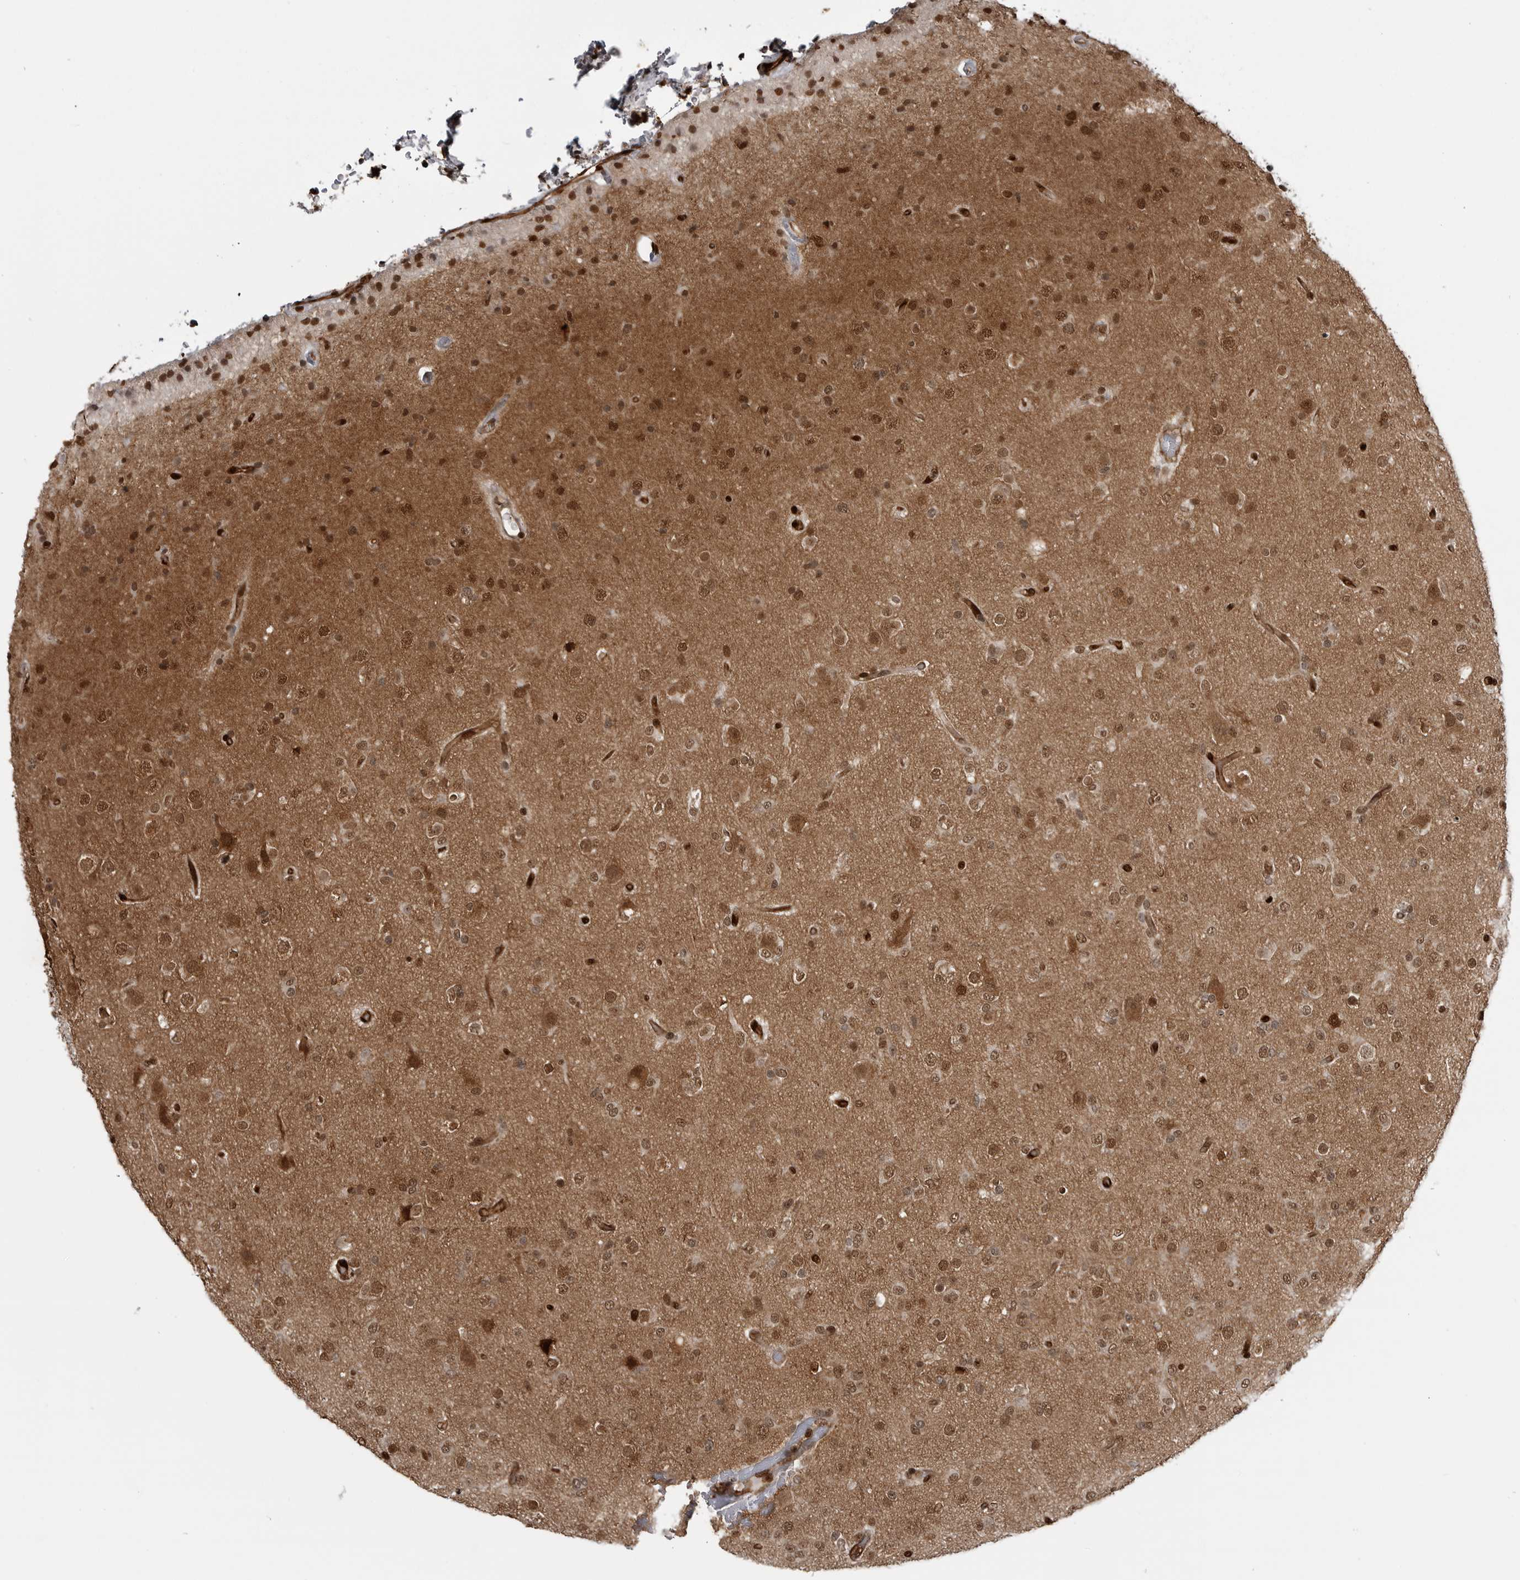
{"staining": {"intensity": "moderate", "quantity": ">75%", "location": "nuclear"}, "tissue": "glioma", "cell_type": "Tumor cells", "image_type": "cancer", "snomed": [{"axis": "morphology", "description": "Glioma, malignant, Low grade"}, {"axis": "topography", "description": "Brain"}], "caption": "Immunohistochemical staining of glioma displays medium levels of moderate nuclear protein expression in about >75% of tumor cells.", "gene": "SMAD2", "patient": {"sex": "male", "age": 65}}